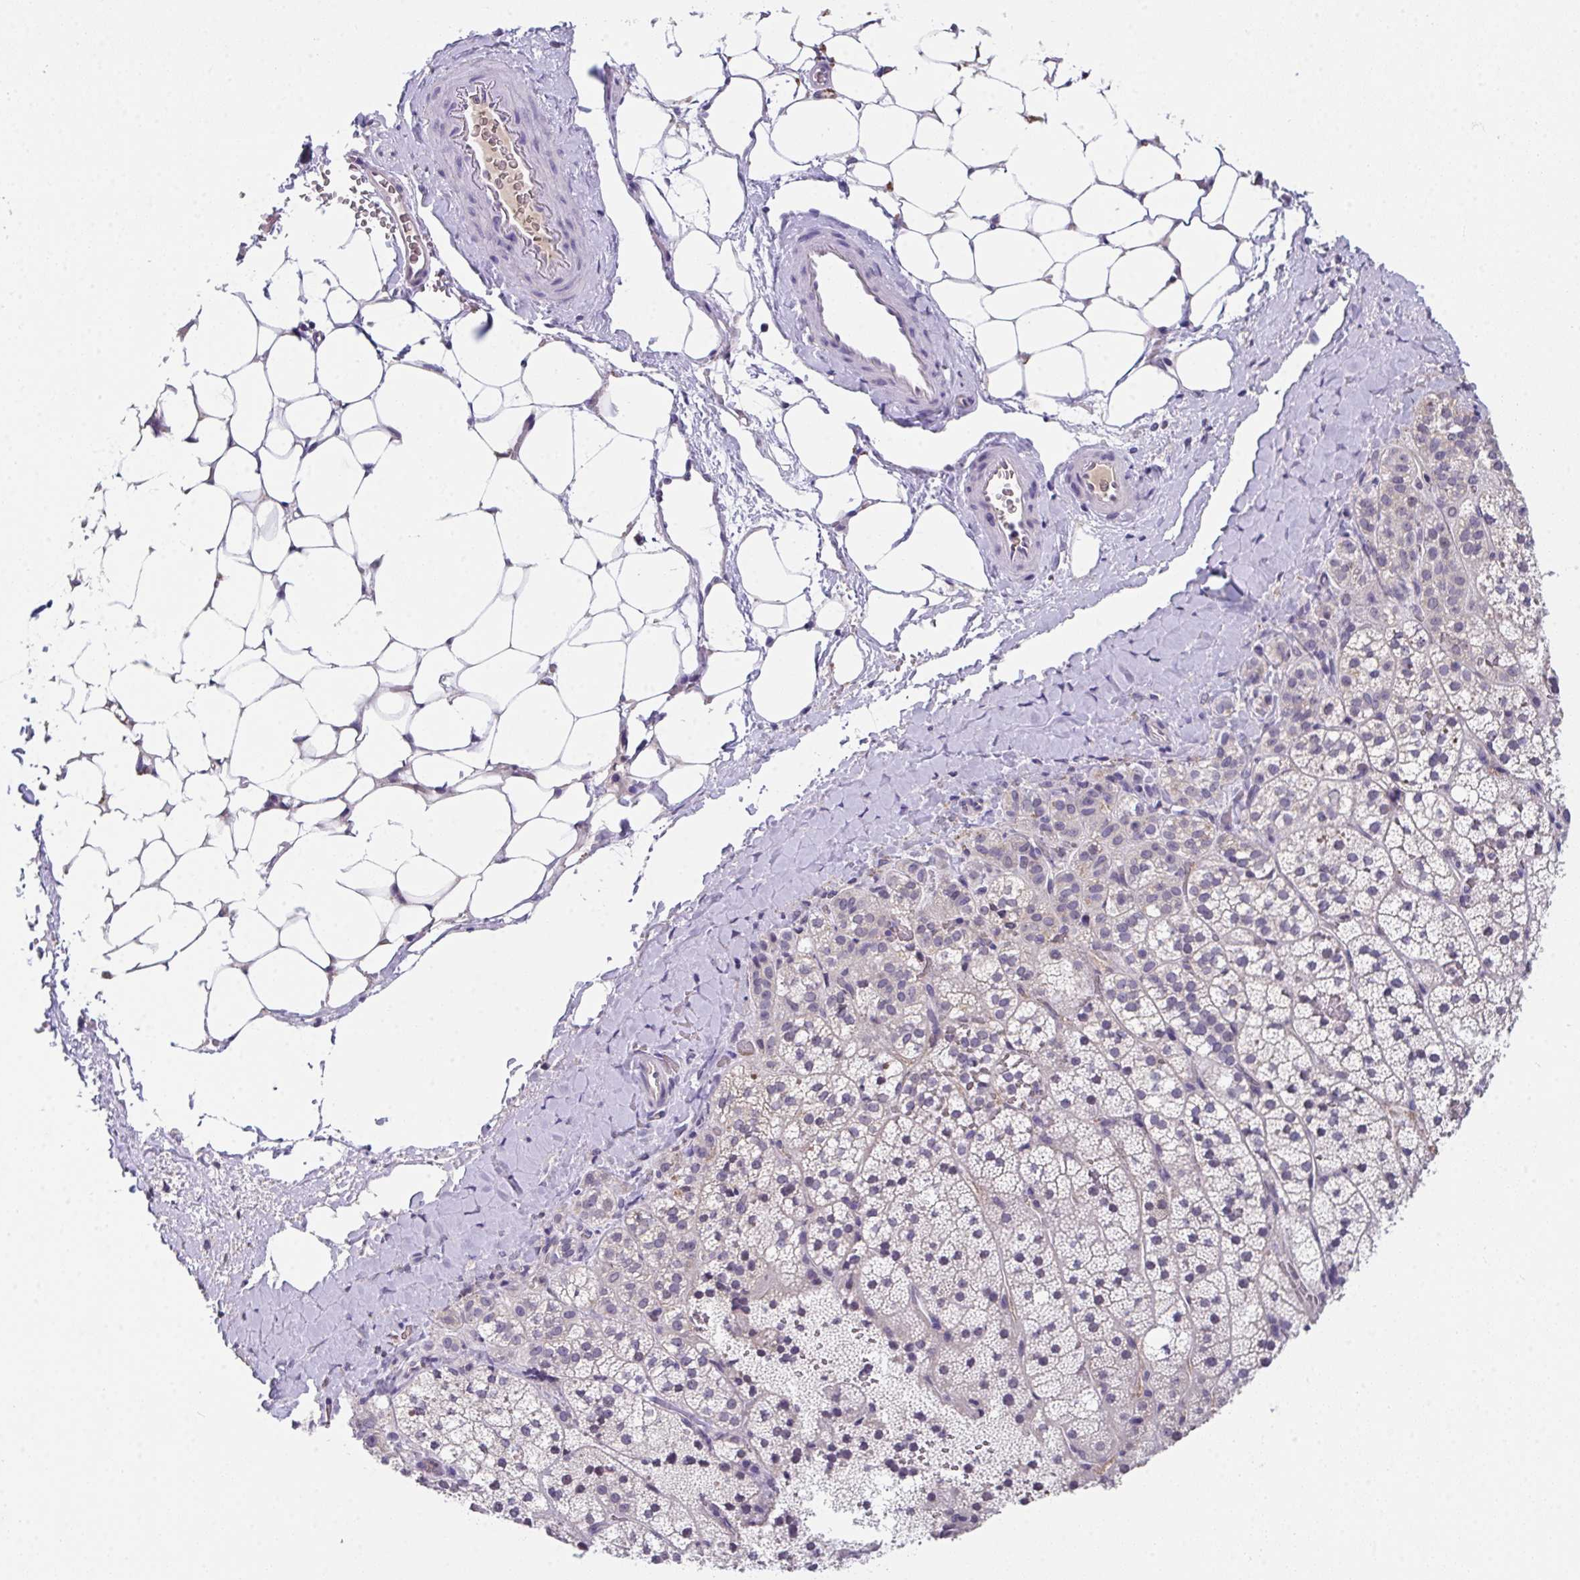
{"staining": {"intensity": "negative", "quantity": "none", "location": "none"}, "tissue": "adrenal gland", "cell_type": "Glandular cells", "image_type": "normal", "snomed": [{"axis": "morphology", "description": "Normal tissue, NOS"}, {"axis": "topography", "description": "Adrenal gland"}], "caption": "Immunohistochemistry (IHC) of benign human adrenal gland reveals no expression in glandular cells. (IHC, brightfield microscopy, high magnification).", "gene": "GLTPD2", "patient": {"sex": "male", "age": 53}}